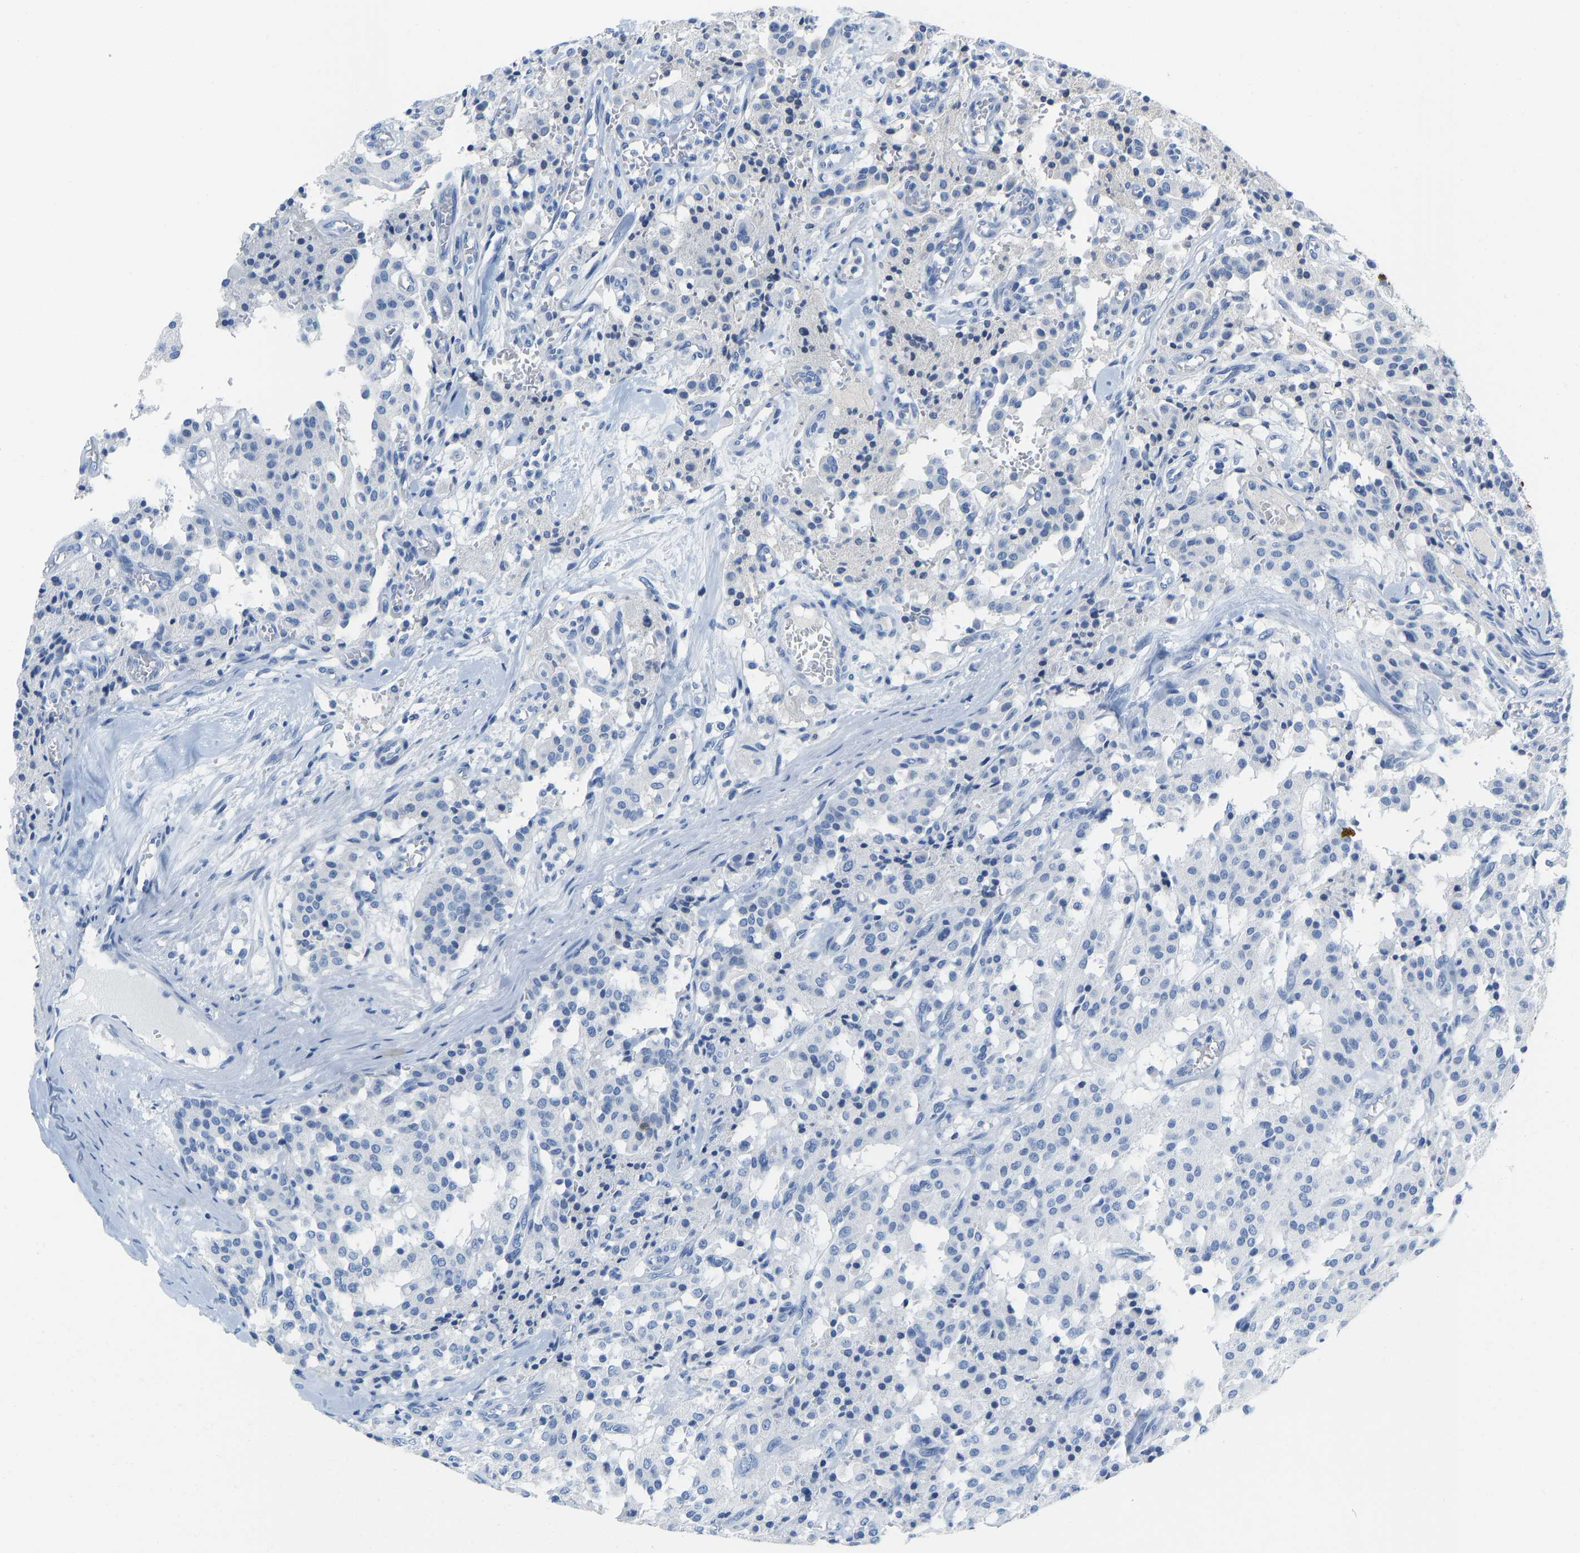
{"staining": {"intensity": "negative", "quantity": "none", "location": "none"}, "tissue": "carcinoid", "cell_type": "Tumor cells", "image_type": "cancer", "snomed": [{"axis": "morphology", "description": "Carcinoid, malignant, NOS"}, {"axis": "topography", "description": "Lung"}], "caption": "High magnification brightfield microscopy of malignant carcinoid stained with DAB (3,3'-diaminobenzidine) (brown) and counterstained with hematoxylin (blue): tumor cells show no significant positivity. (DAB immunohistochemistry (IHC), high magnification).", "gene": "SERPINB3", "patient": {"sex": "male", "age": 30}}